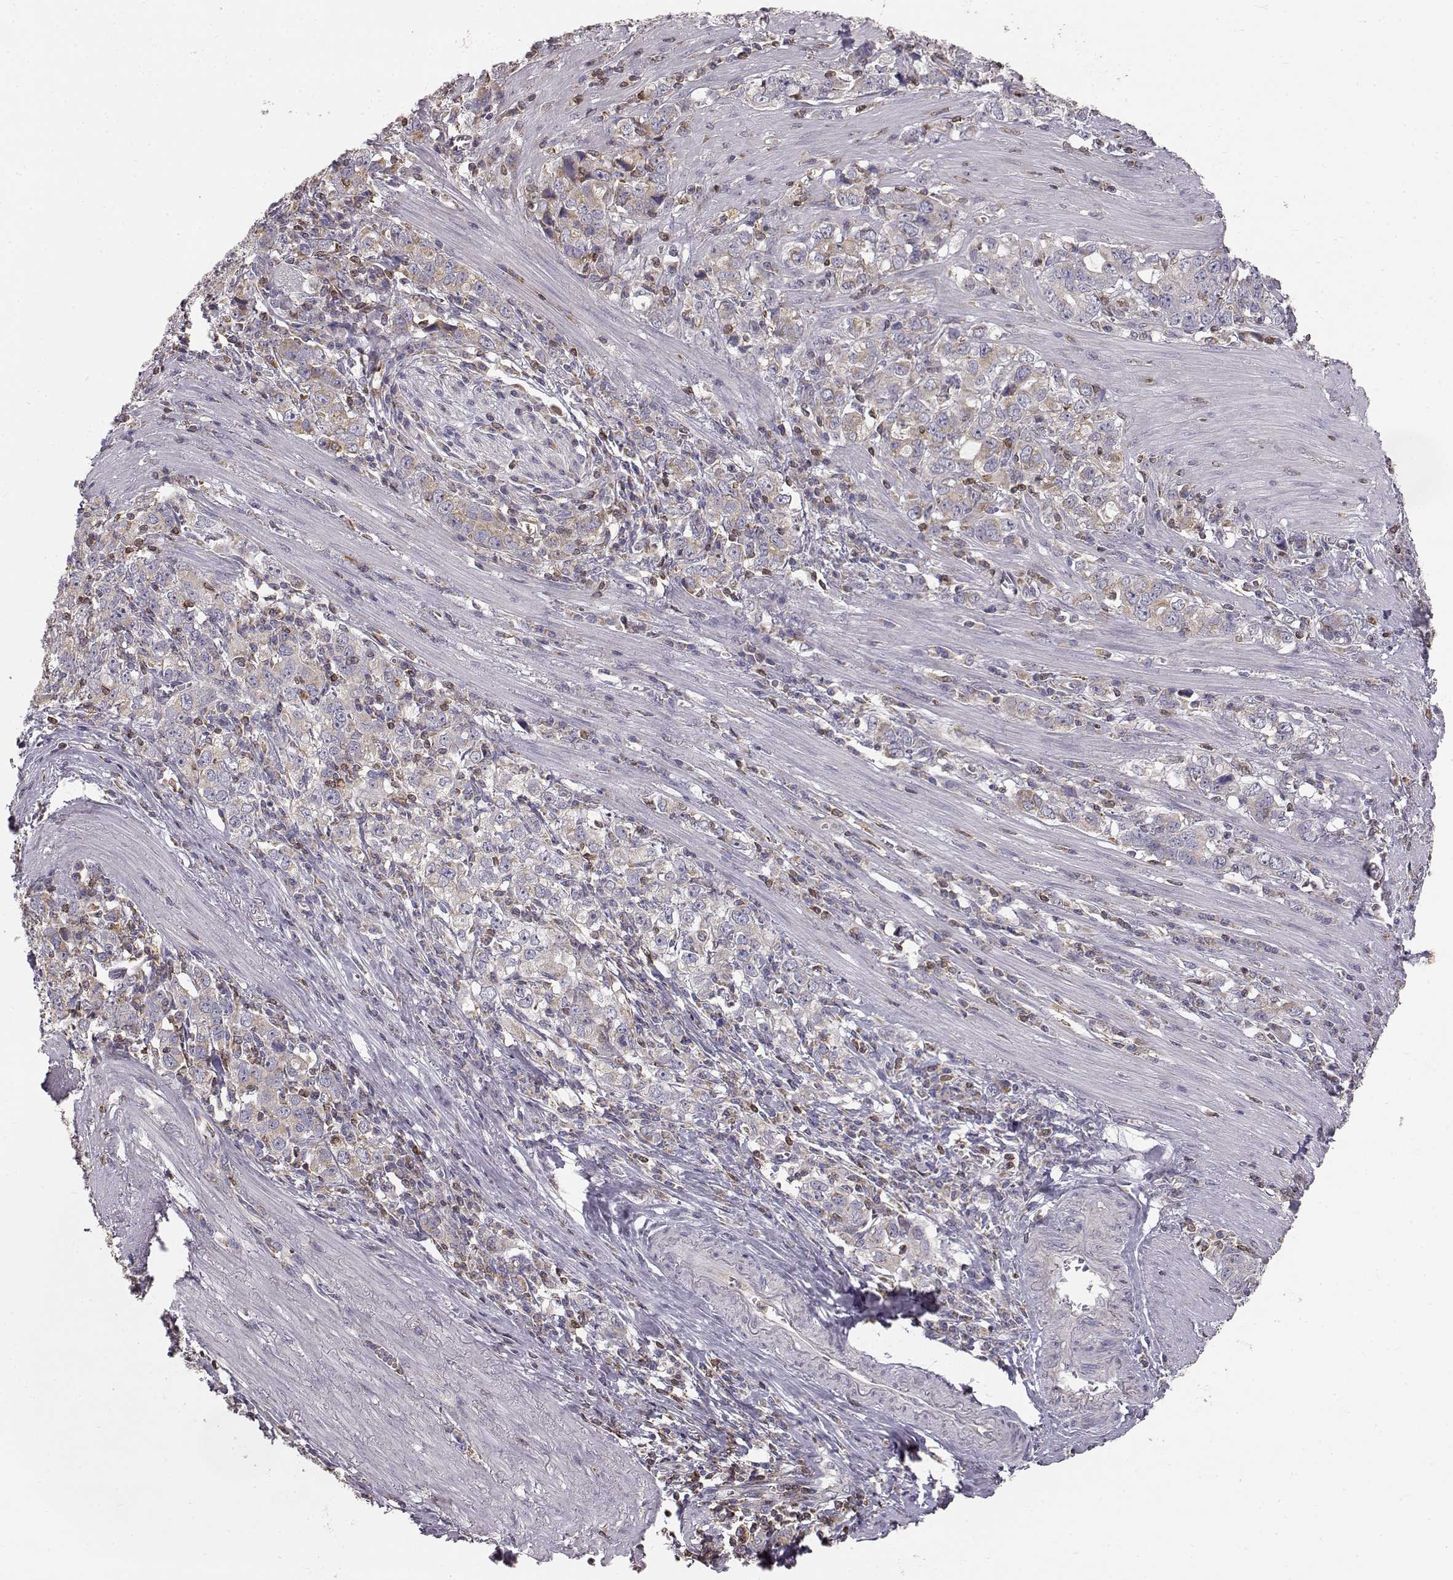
{"staining": {"intensity": "weak", "quantity": "25%-75%", "location": "cytoplasmic/membranous"}, "tissue": "stomach cancer", "cell_type": "Tumor cells", "image_type": "cancer", "snomed": [{"axis": "morphology", "description": "Adenocarcinoma, NOS"}, {"axis": "topography", "description": "Stomach, lower"}], "caption": "A brown stain shows weak cytoplasmic/membranous expression of a protein in human stomach adenocarcinoma tumor cells. (DAB (3,3'-diaminobenzidine) IHC, brown staining for protein, blue staining for nuclei).", "gene": "GRAP2", "patient": {"sex": "female", "age": 72}}